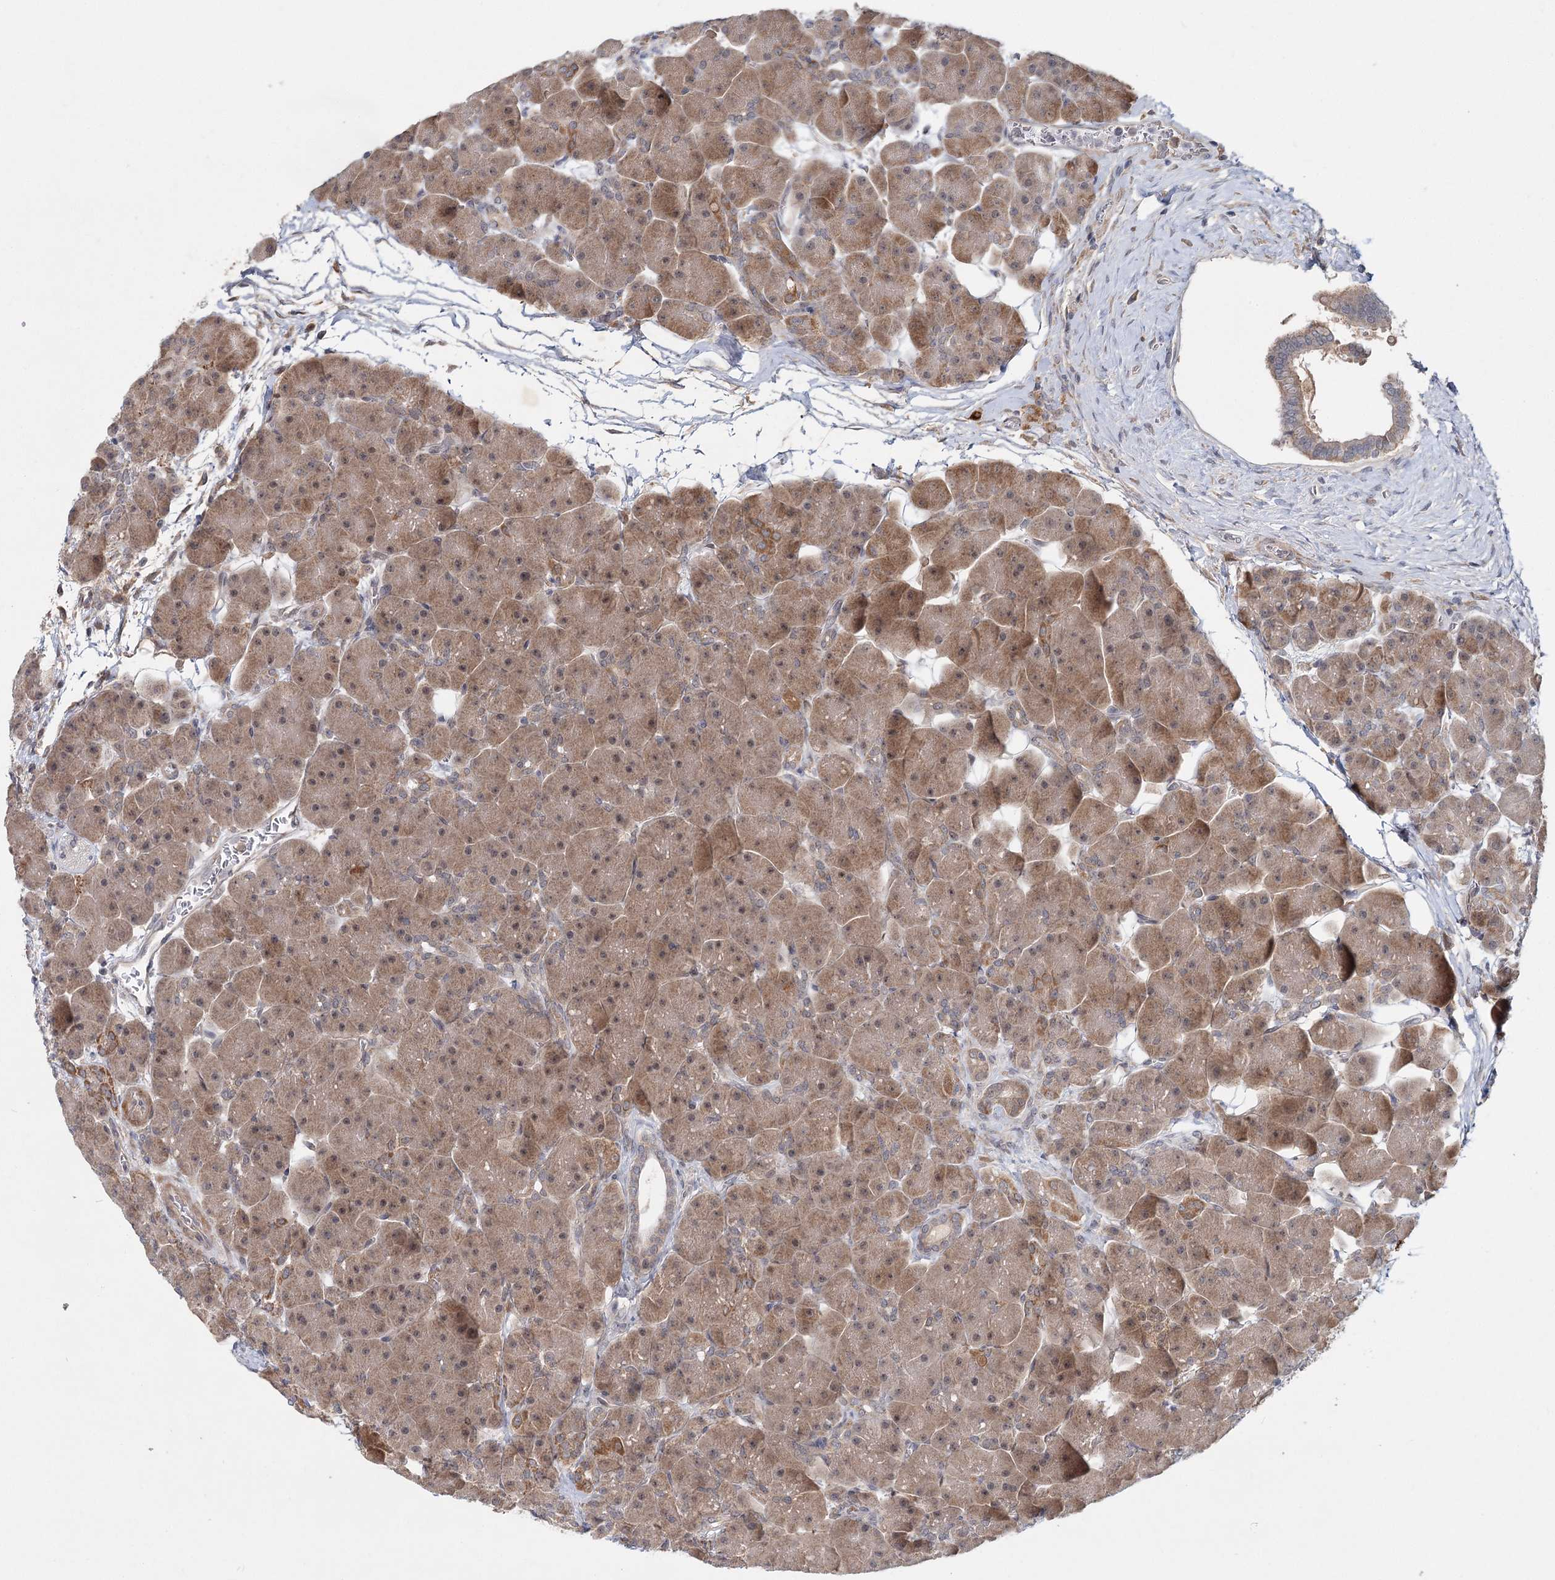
{"staining": {"intensity": "moderate", "quantity": "25%-75%", "location": "cytoplasmic/membranous,nuclear"}, "tissue": "pancreas", "cell_type": "Exocrine glandular cells", "image_type": "normal", "snomed": [{"axis": "morphology", "description": "Normal tissue, NOS"}, {"axis": "topography", "description": "Pancreas"}], "caption": "Brown immunohistochemical staining in benign human pancreas reveals moderate cytoplasmic/membranous,nuclear staining in approximately 25%-75% of exocrine glandular cells. The staining was performed using DAB (3,3'-diaminobenzidine) to visualize the protein expression in brown, while the nuclei were stained in blue with hematoxylin (Magnification: 20x).", "gene": "AP3B1", "patient": {"sex": "male", "age": 66}}